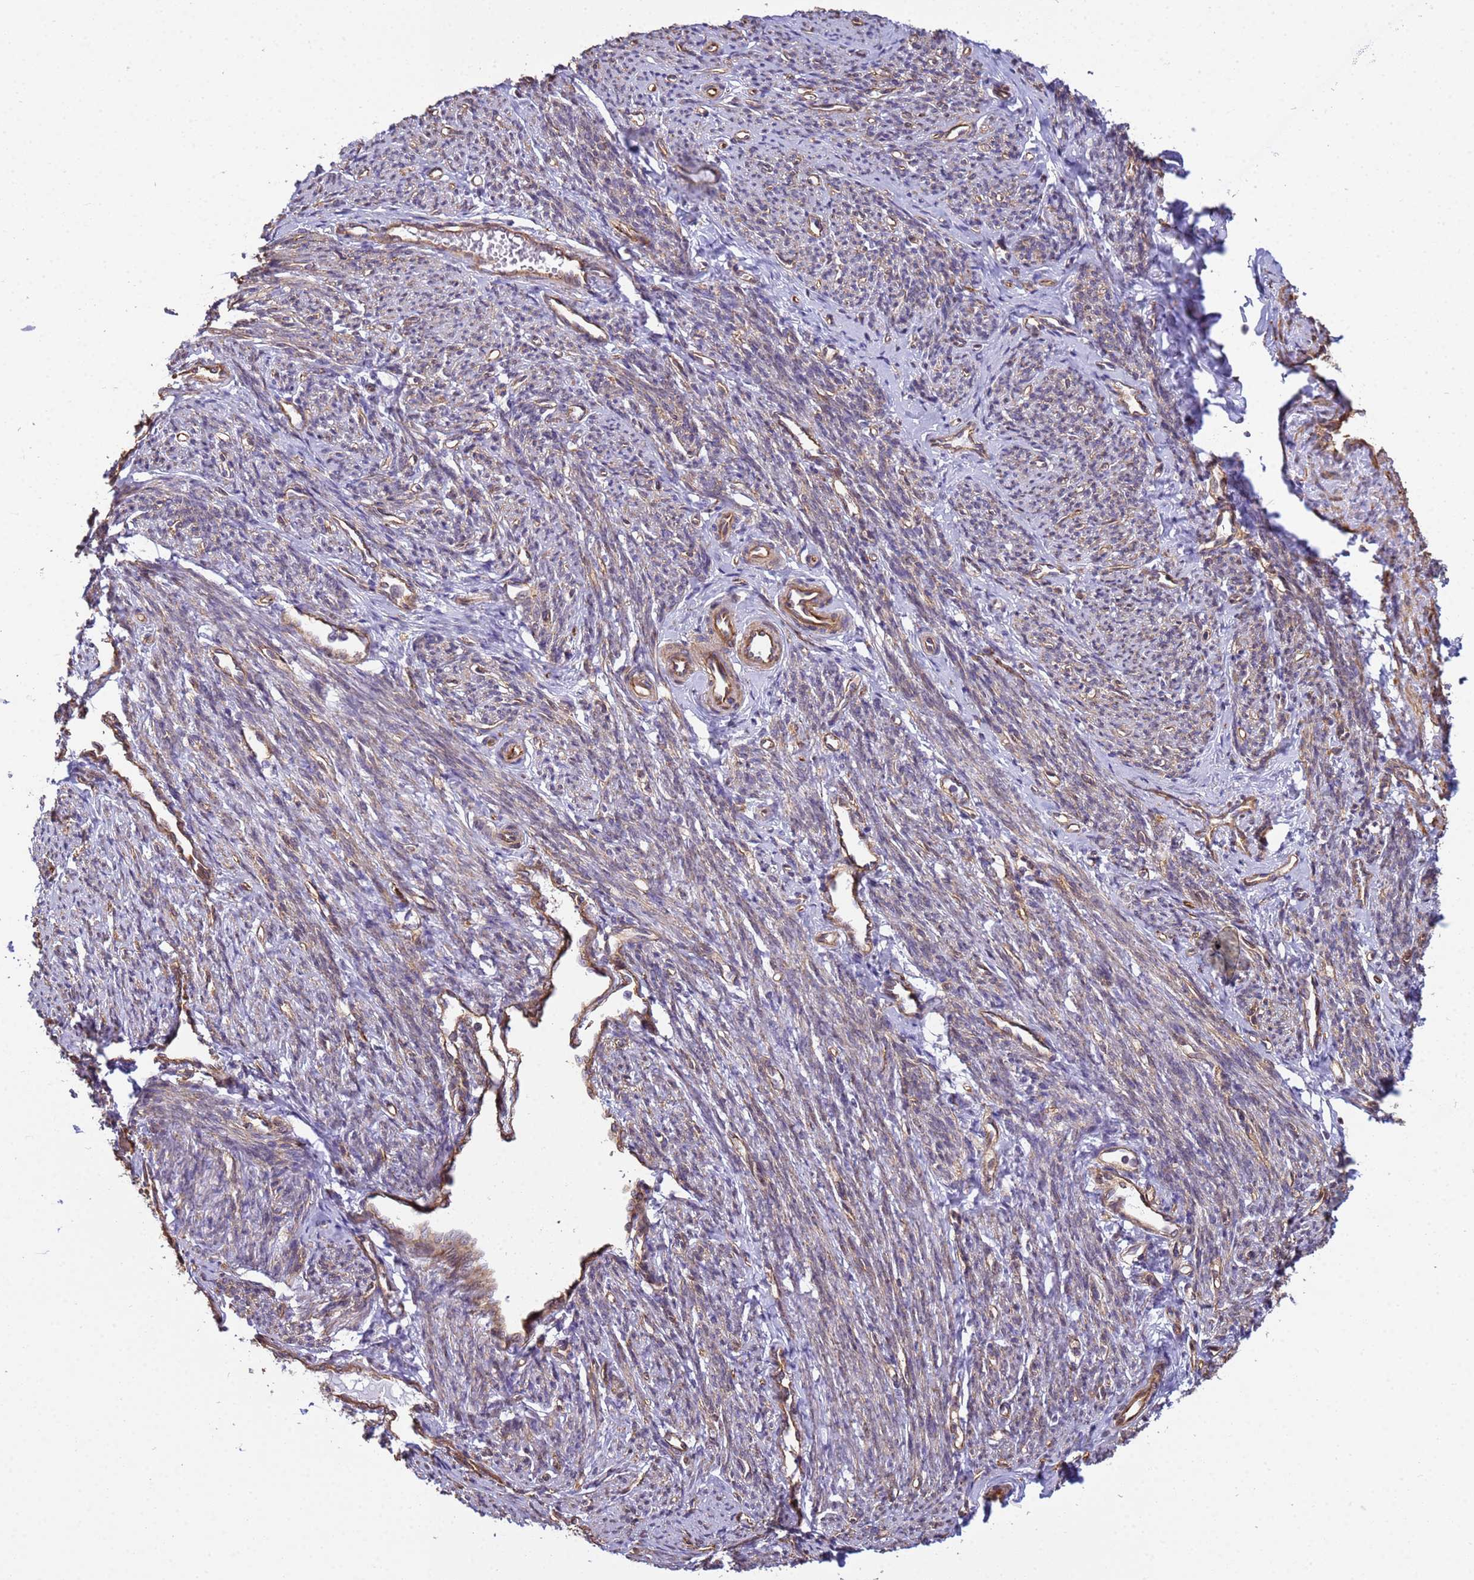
{"staining": {"intensity": "moderate", "quantity": "25%-75%", "location": "cytoplasmic/membranous"}, "tissue": "smooth muscle", "cell_type": "Smooth muscle cells", "image_type": "normal", "snomed": [{"axis": "morphology", "description": "Normal tissue, NOS"}, {"axis": "topography", "description": "Smooth muscle"}, {"axis": "topography", "description": "Uterus"}], "caption": "An IHC histopathology image of unremarkable tissue is shown. Protein staining in brown shows moderate cytoplasmic/membranous positivity in smooth muscle within smooth muscle cells.", "gene": "ITGB4", "patient": {"sex": "female", "age": 59}}